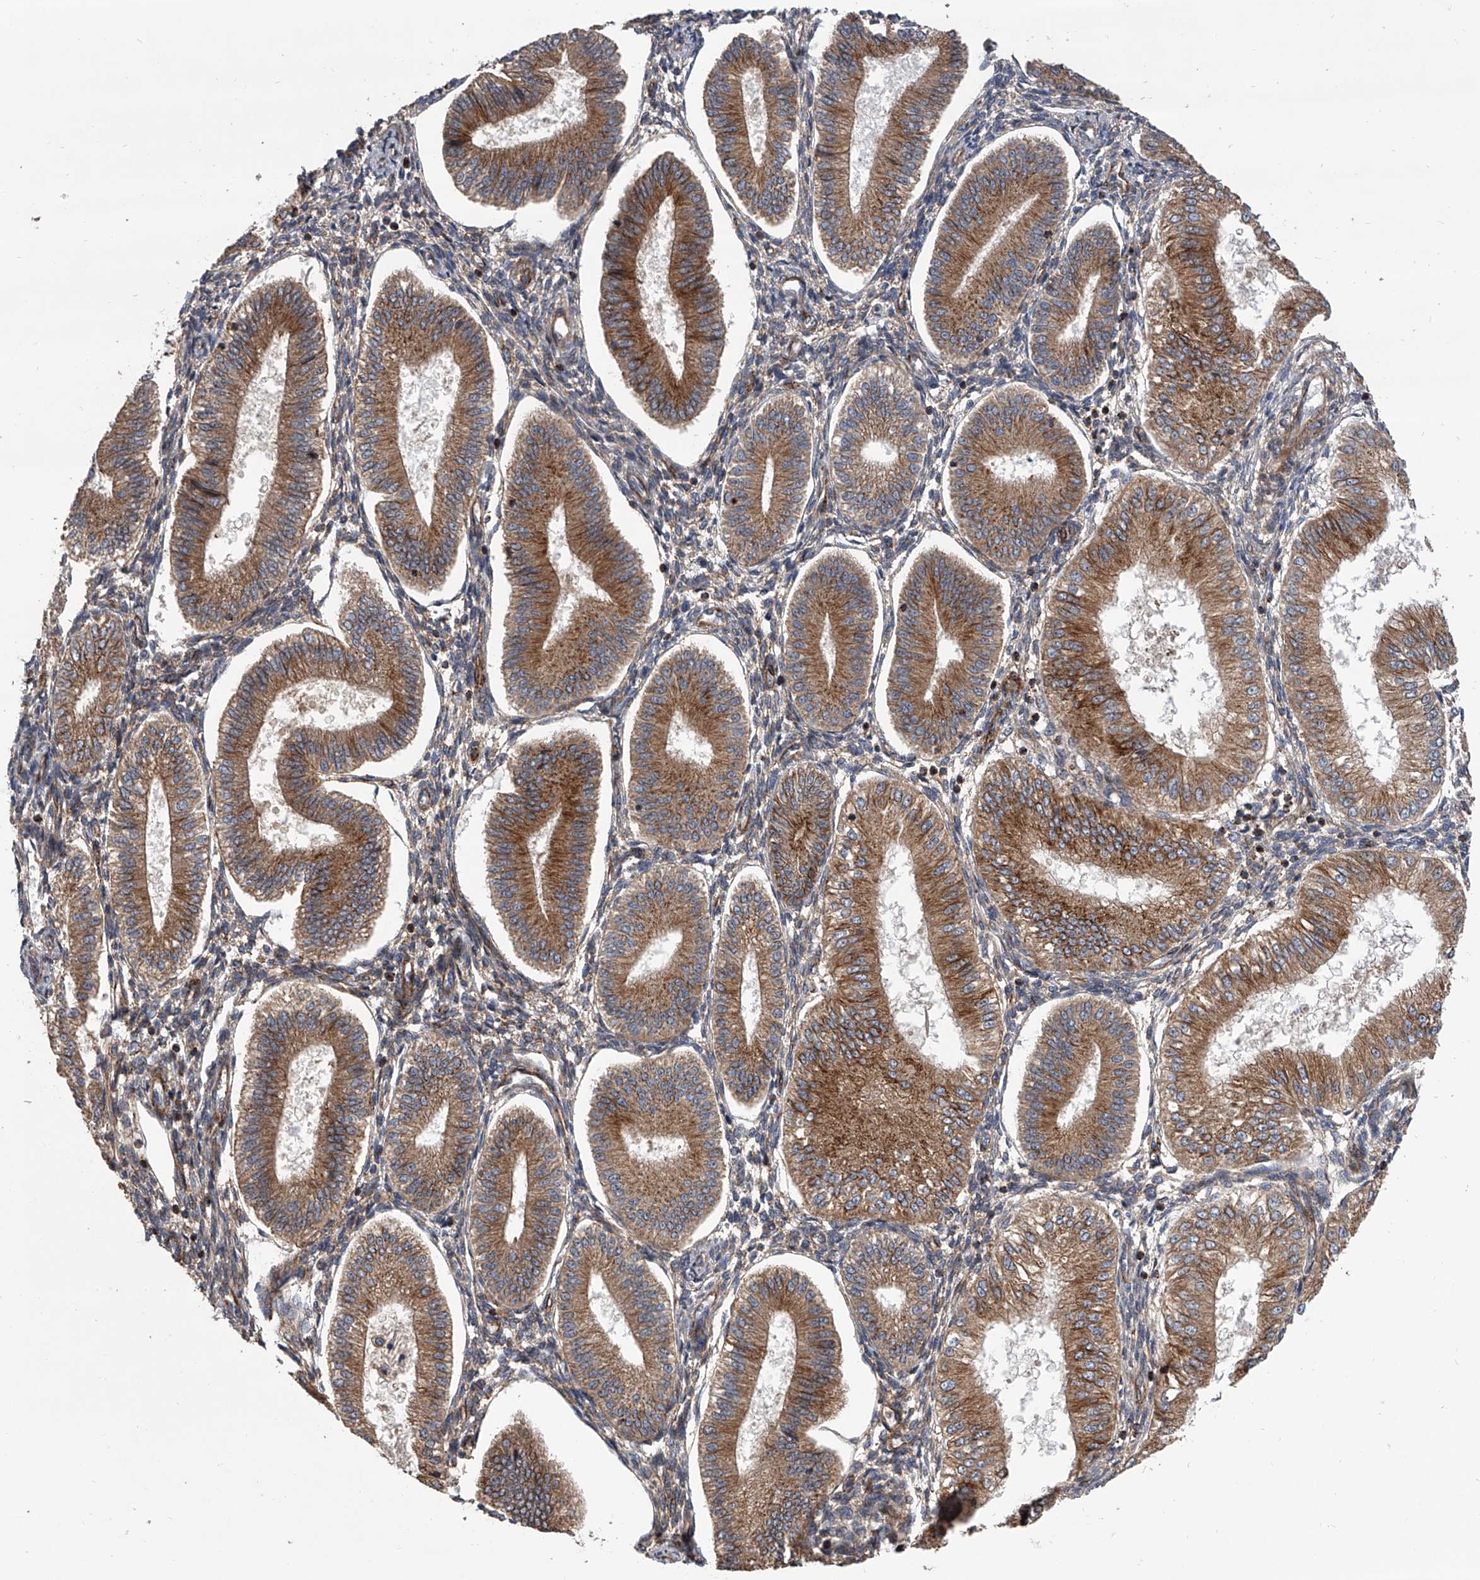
{"staining": {"intensity": "weak", "quantity": "<25%", "location": "cytoplasmic/membranous"}, "tissue": "endometrium", "cell_type": "Cells in endometrial stroma", "image_type": "normal", "snomed": [{"axis": "morphology", "description": "Normal tissue, NOS"}, {"axis": "topography", "description": "Endometrium"}], "caption": "Micrograph shows no protein staining in cells in endometrial stroma of normal endometrium. (Brightfield microscopy of DAB (3,3'-diaminobenzidine) immunohistochemistry at high magnification).", "gene": "USP47", "patient": {"sex": "female", "age": 39}}